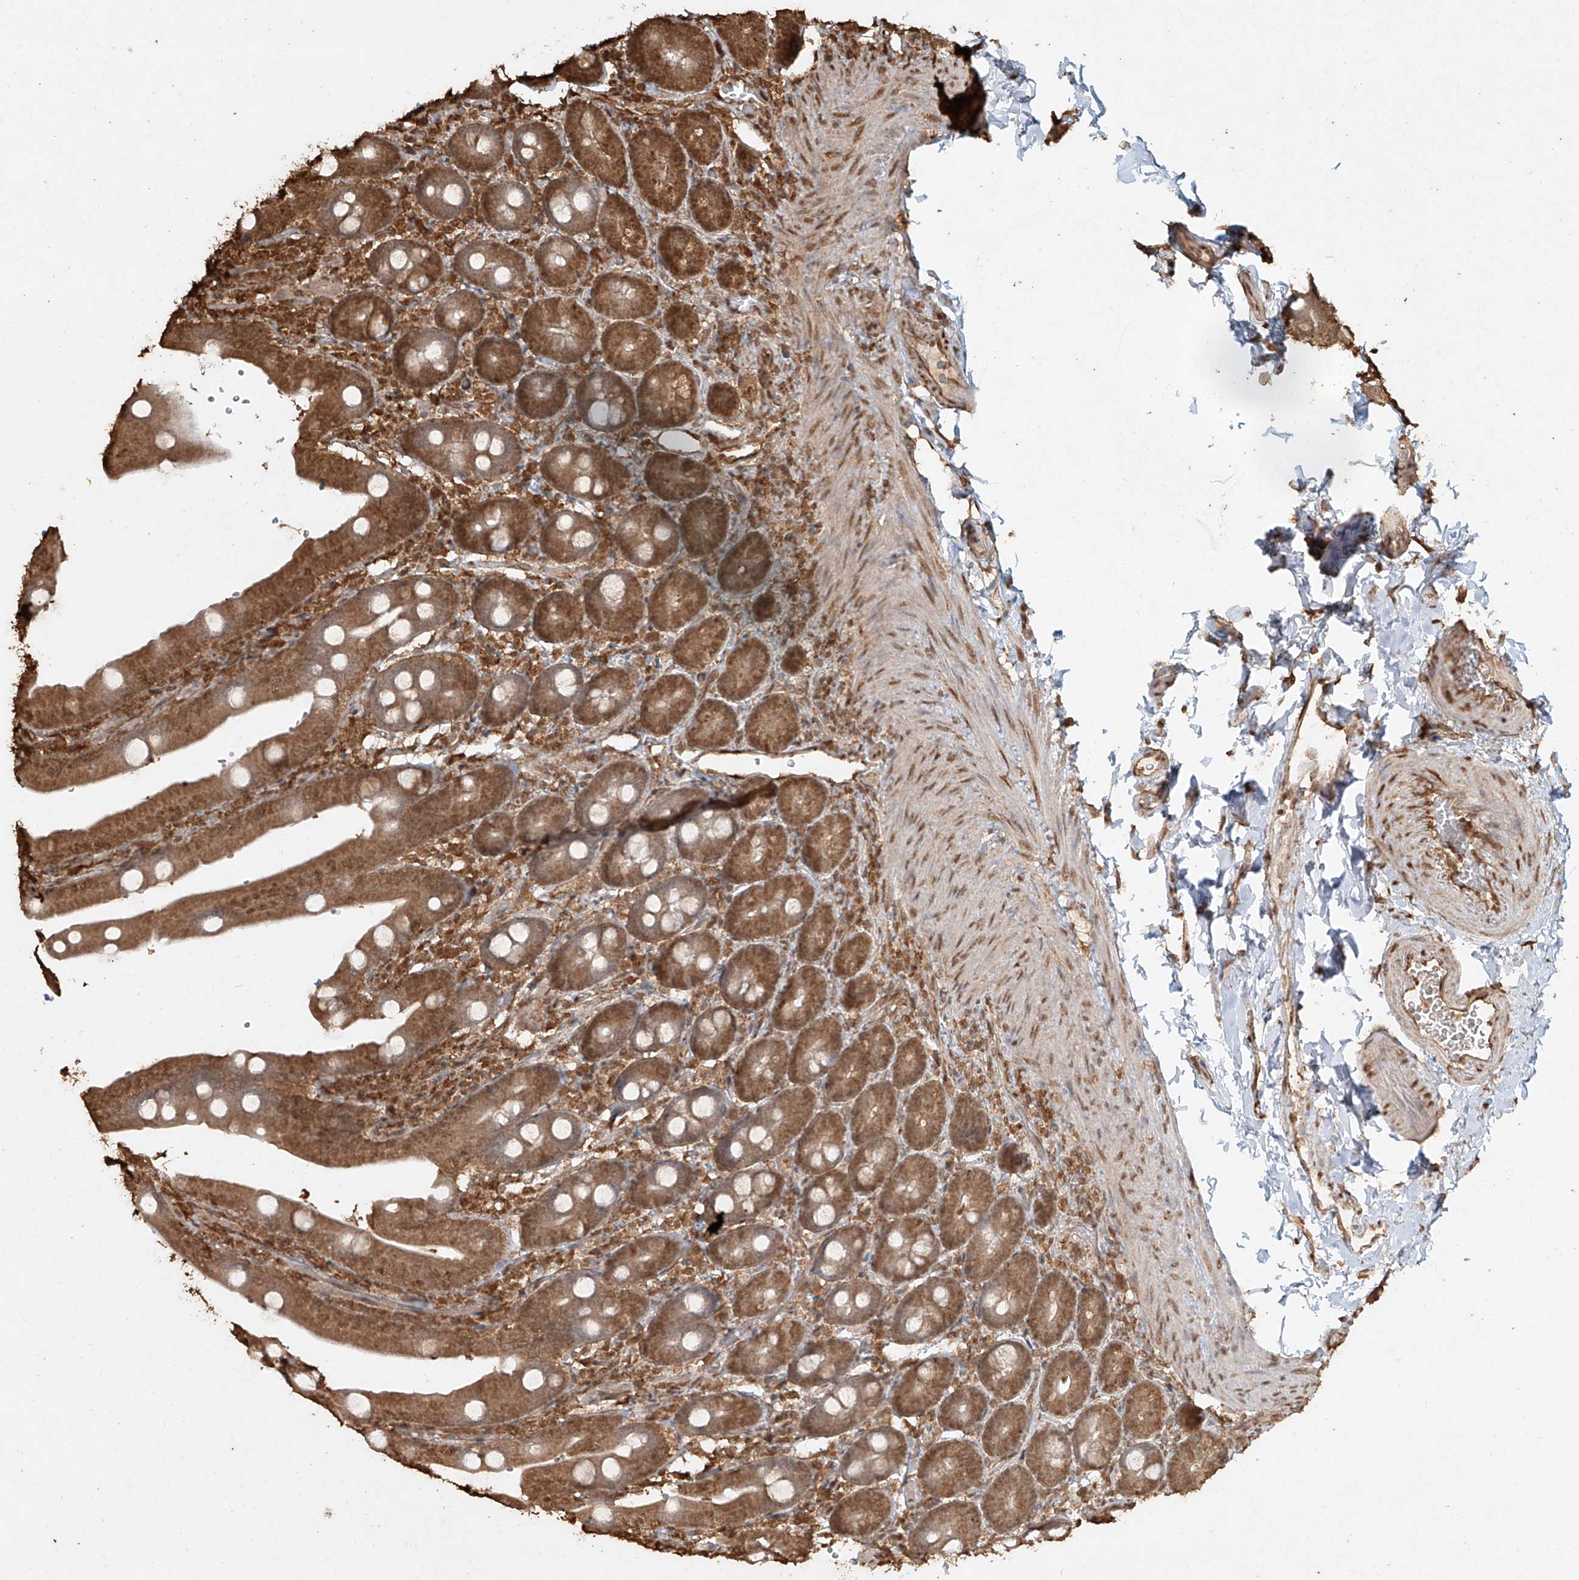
{"staining": {"intensity": "moderate", "quantity": ">75%", "location": "cytoplasmic/membranous,nuclear"}, "tissue": "duodenum", "cell_type": "Glandular cells", "image_type": "normal", "snomed": [{"axis": "morphology", "description": "Normal tissue, NOS"}, {"axis": "topography", "description": "Duodenum"}], "caption": "Protein staining displays moderate cytoplasmic/membranous,nuclear positivity in about >75% of glandular cells in benign duodenum.", "gene": "TIGAR", "patient": {"sex": "female", "age": 62}}